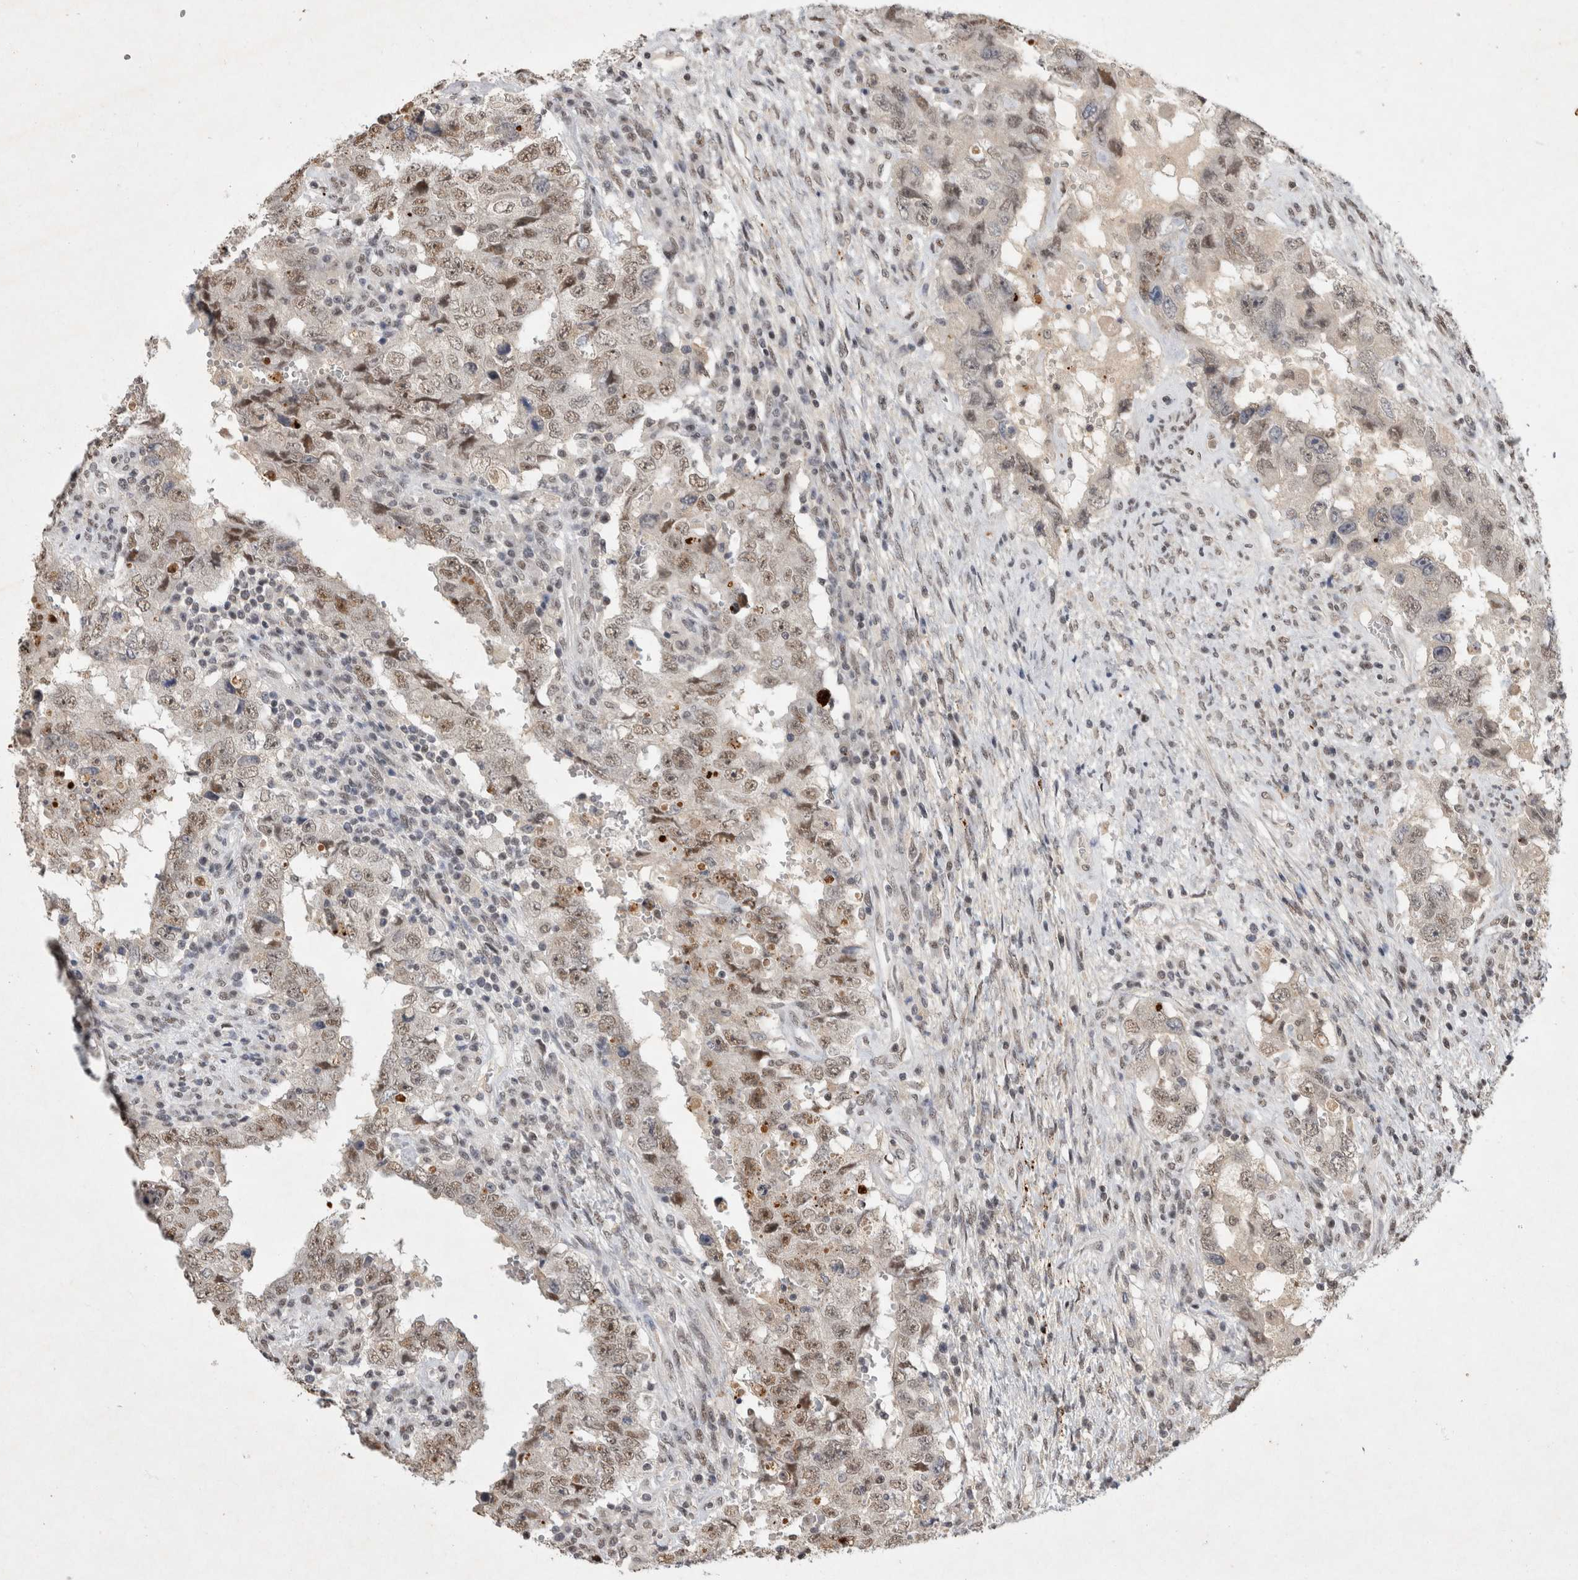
{"staining": {"intensity": "weak", "quantity": ">75%", "location": "nuclear"}, "tissue": "testis cancer", "cell_type": "Tumor cells", "image_type": "cancer", "snomed": [{"axis": "morphology", "description": "Carcinoma, Embryonal, NOS"}, {"axis": "topography", "description": "Testis"}], "caption": "Immunohistochemistry micrograph of testis cancer (embryonal carcinoma) stained for a protein (brown), which demonstrates low levels of weak nuclear expression in approximately >75% of tumor cells.", "gene": "XRCC5", "patient": {"sex": "male", "age": 26}}